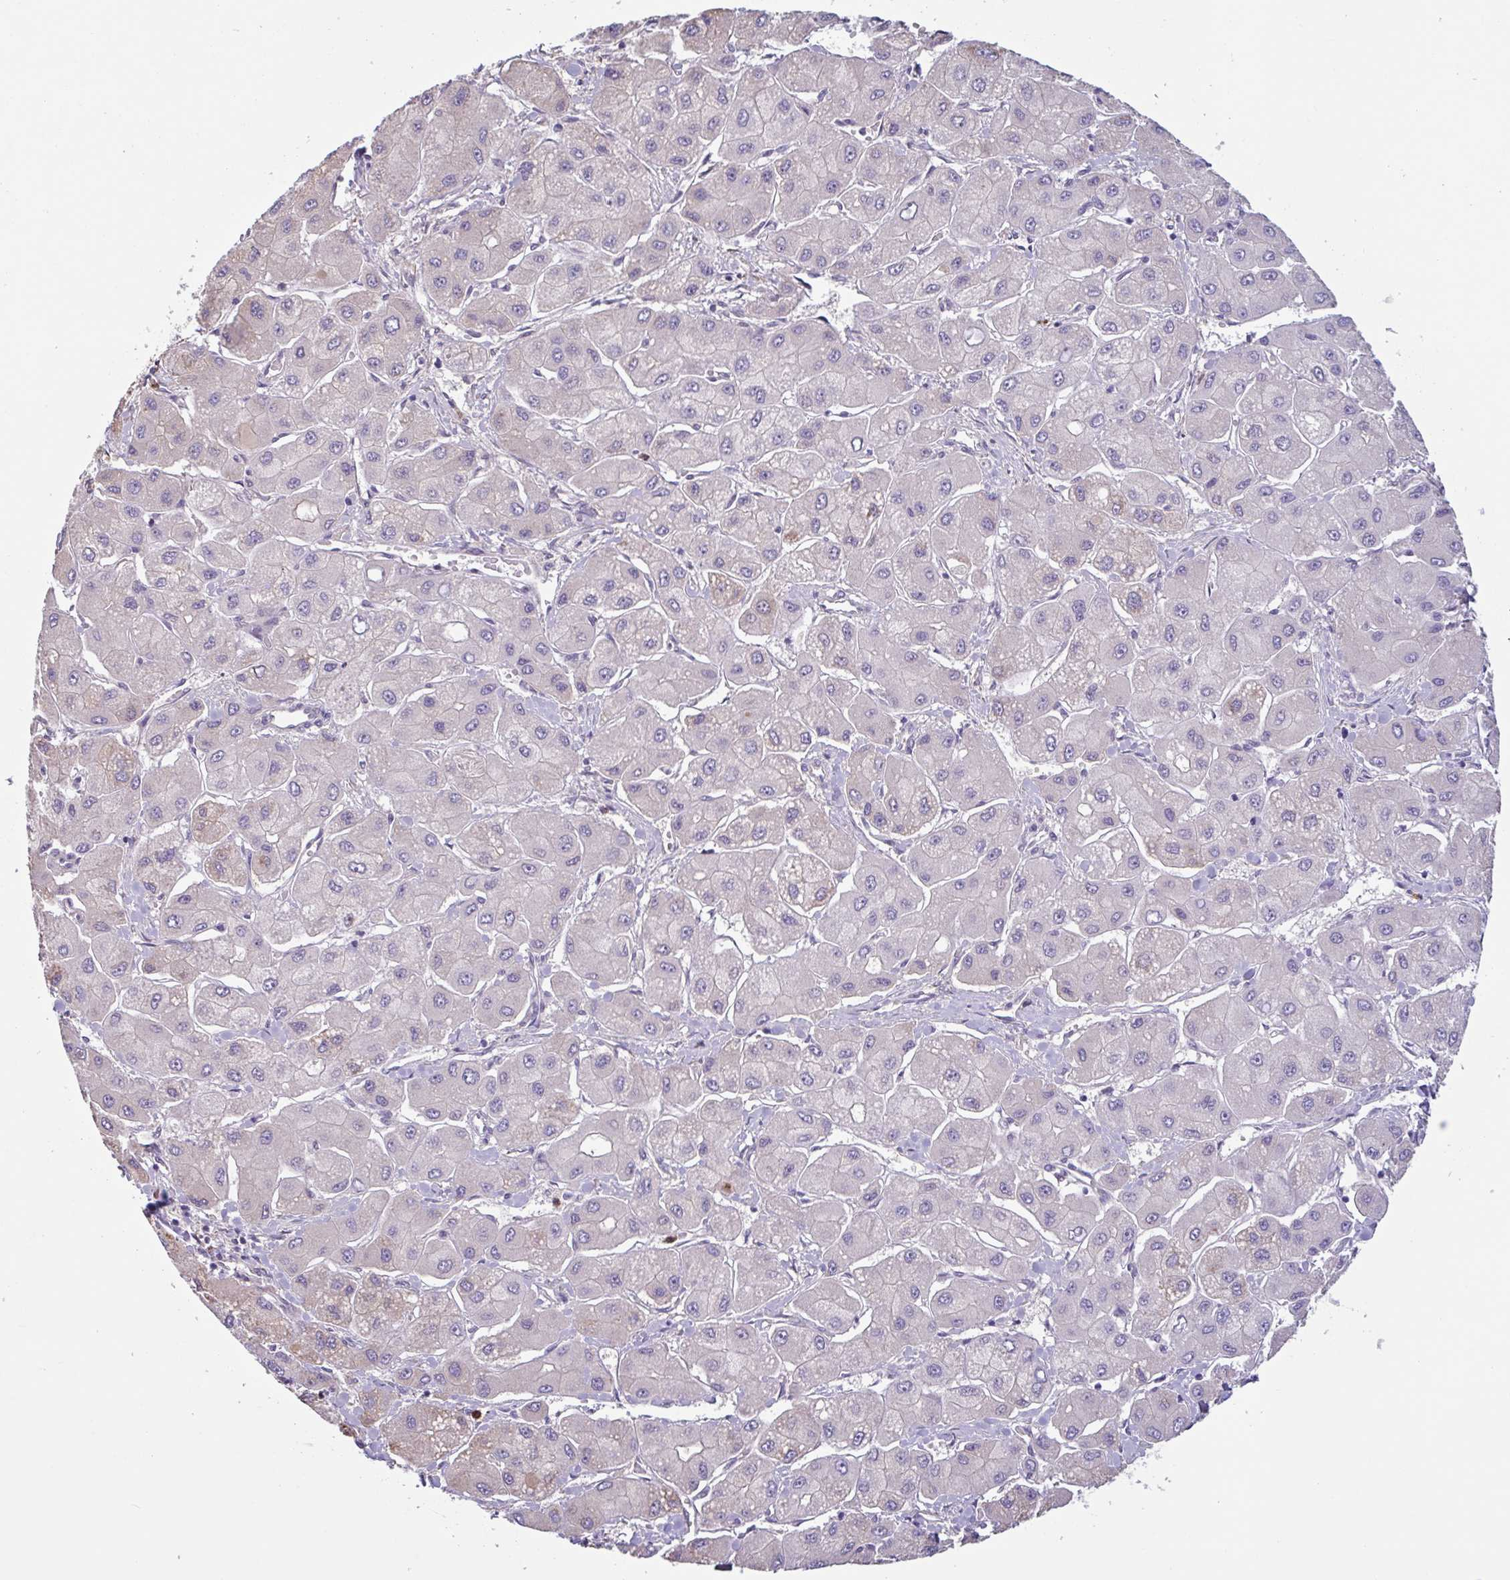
{"staining": {"intensity": "negative", "quantity": "none", "location": "none"}, "tissue": "liver cancer", "cell_type": "Tumor cells", "image_type": "cancer", "snomed": [{"axis": "morphology", "description": "Carcinoma, Hepatocellular, NOS"}, {"axis": "topography", "description": "Liver"}], "caption": "Protein analysis of liver cancer (hepatocellular carcinoma) exhibits no significant positivity in tumor cells.", "gene": "TAF1D", "patient": {"sex": "male", "age": 40}}